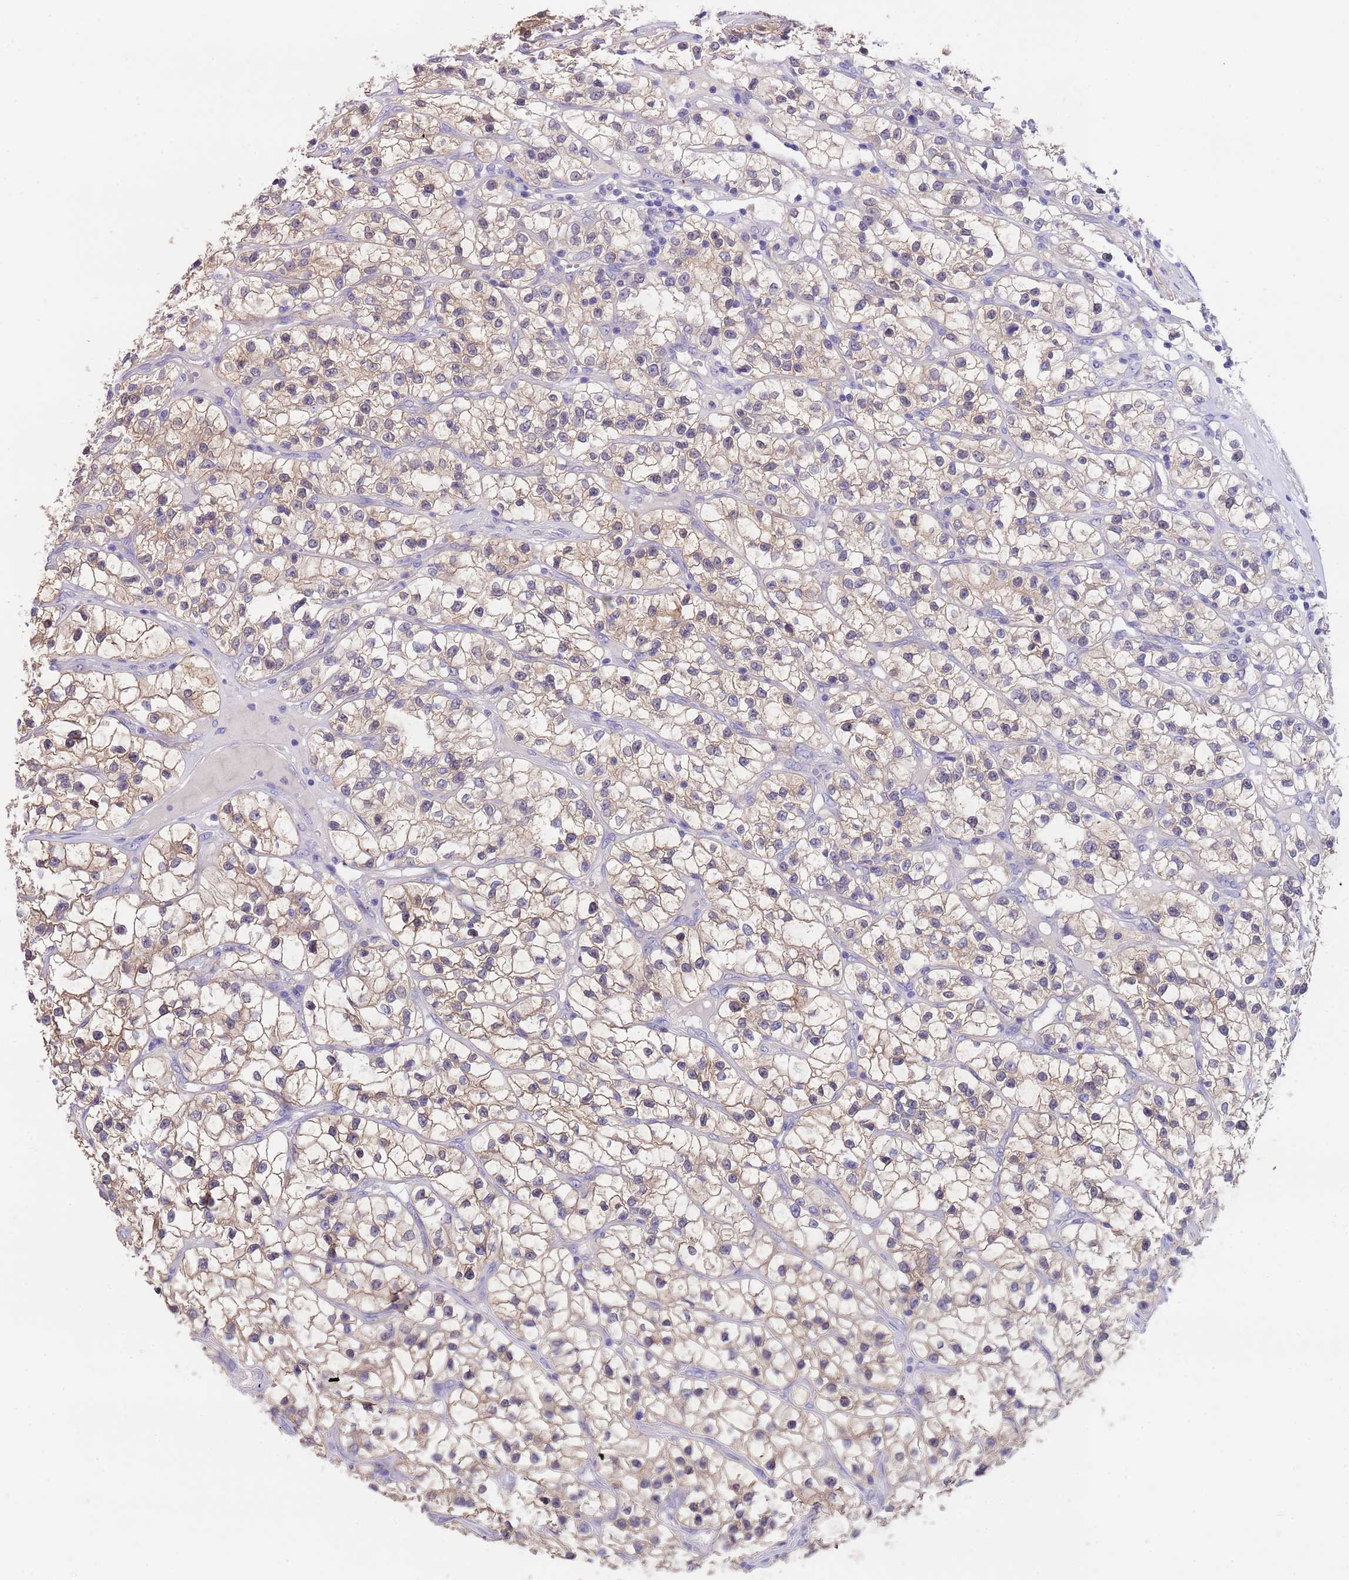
{"staining": {"intensity": "moderate", "quantity": ">75%", "location": "cytoplasmic/membranous"}, "tissue": "renal cancer", "cell_type": "Tumor cells", "image_type": "cancer", "snomed": [{"axis": "morphology", "description": "Adenocarcinoma, NOS"}, {"axis": "topography", "description": "Kidney"}], "caption": "DAB (3,3'-diaminobenzidine) immunohistochemical staining of renal cancer (adenocarcinoma) demonstrates moderate cytoplasmic/membranous protein positivity in approximately >75% of tumor cells.", "gene": "USP38", "patient": {"sex": "female", "age": 57}}